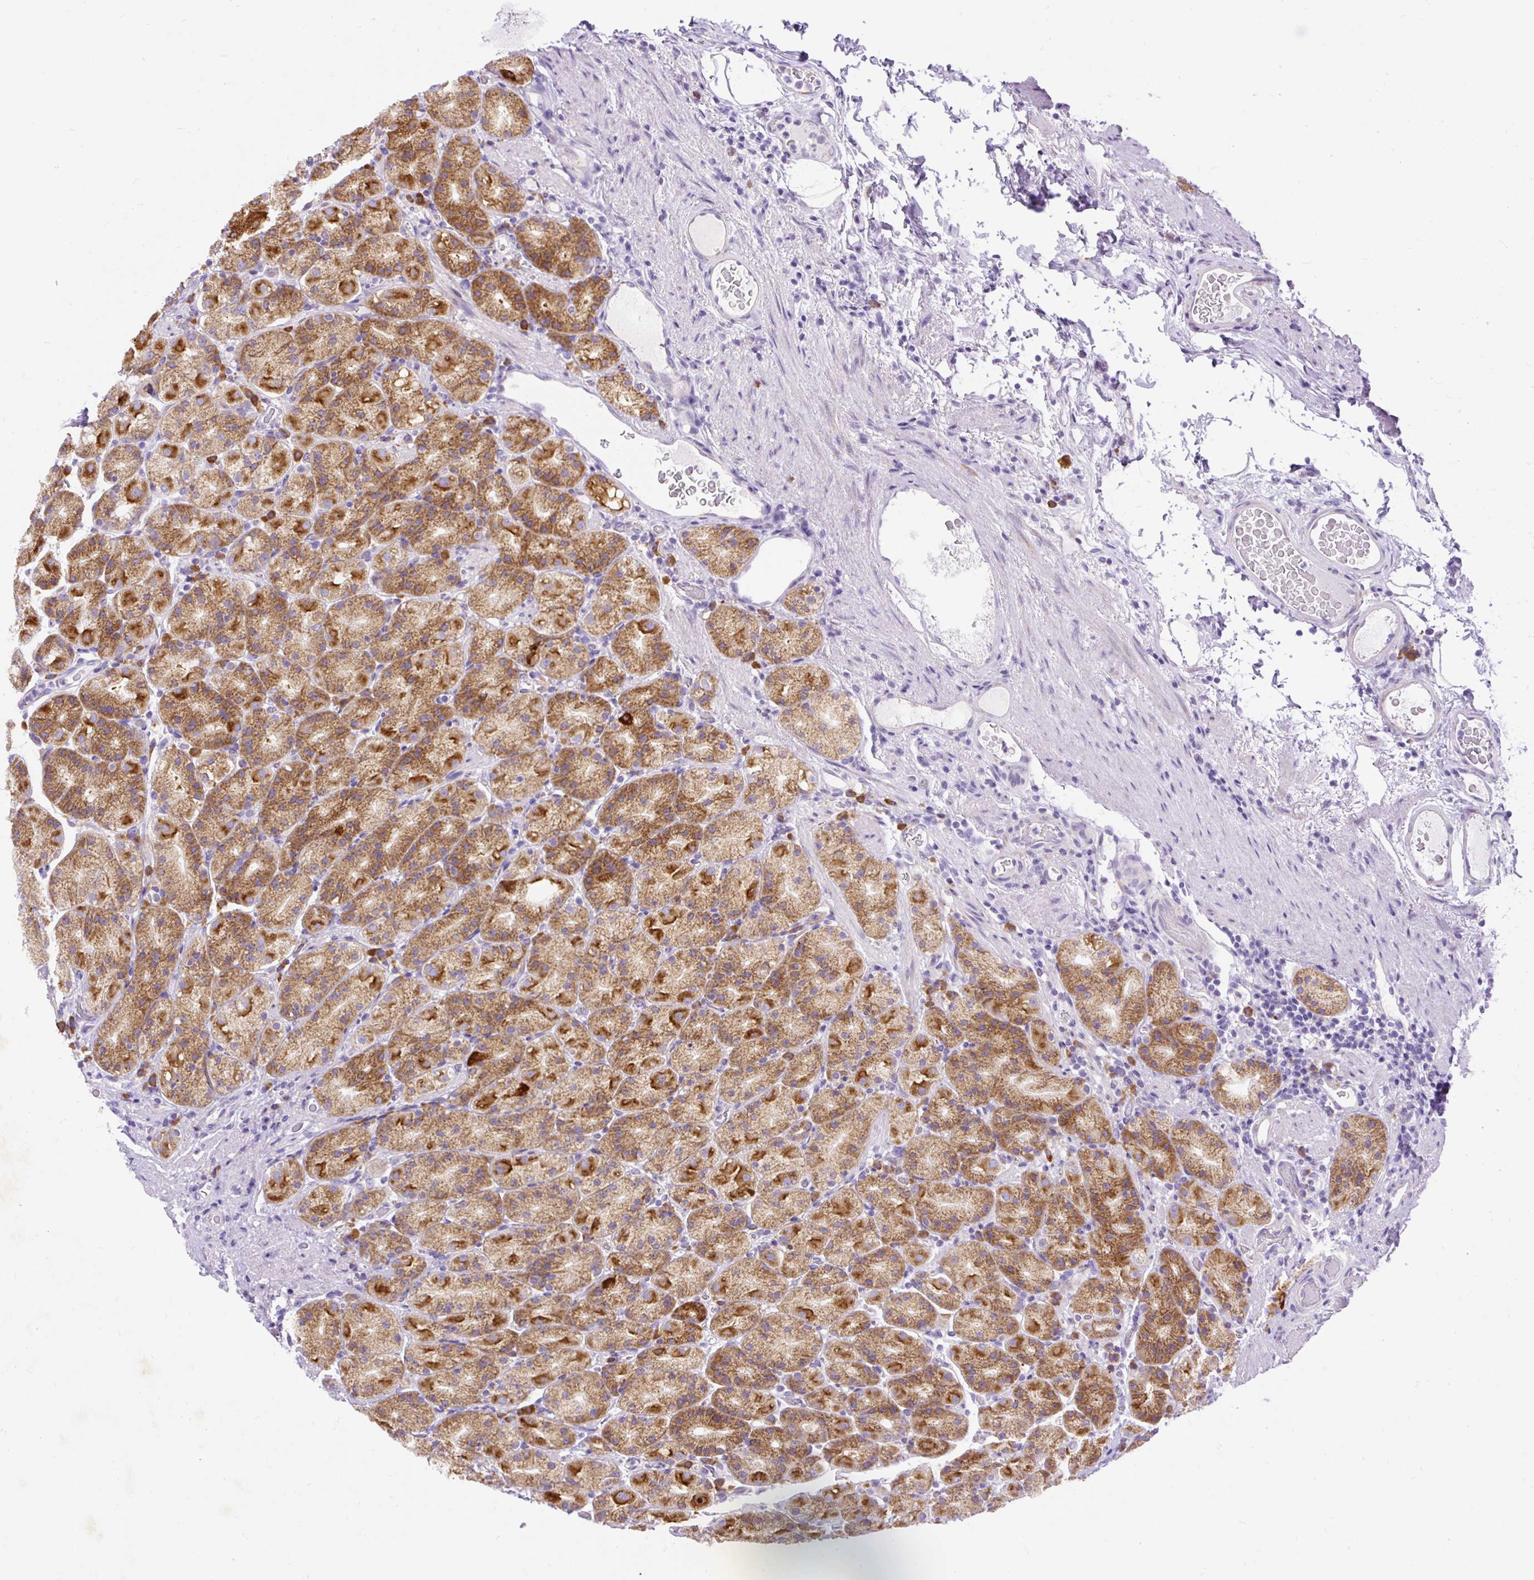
{"staining": {"intensity": "strong", "quantity": "25%-75%", "location": "cytoplasmic/membranous"}, "tissue": "stomach", "cell_type": "Glandular cells", "image_type": "normal", "snomed": [{"axis": "morphology", "description": "Normal tissue, NOS"}, {"axis": "topography", "description": "Stomach, upper"}, {"axis": "topography", "description": "Stomach"}], "caption": "High-power microscopy captured an IHC photomicrograph of benign stomach, revealing strong cytoplasmic/membranous expression in about 25%-75% of glandular cells. (Stains: DAB in brown, nuclei in blue, Microscopy: brightfield microscopy at high magnification).", "gene": "SYBU", "patient": {"sex": "male", "age": 68}}